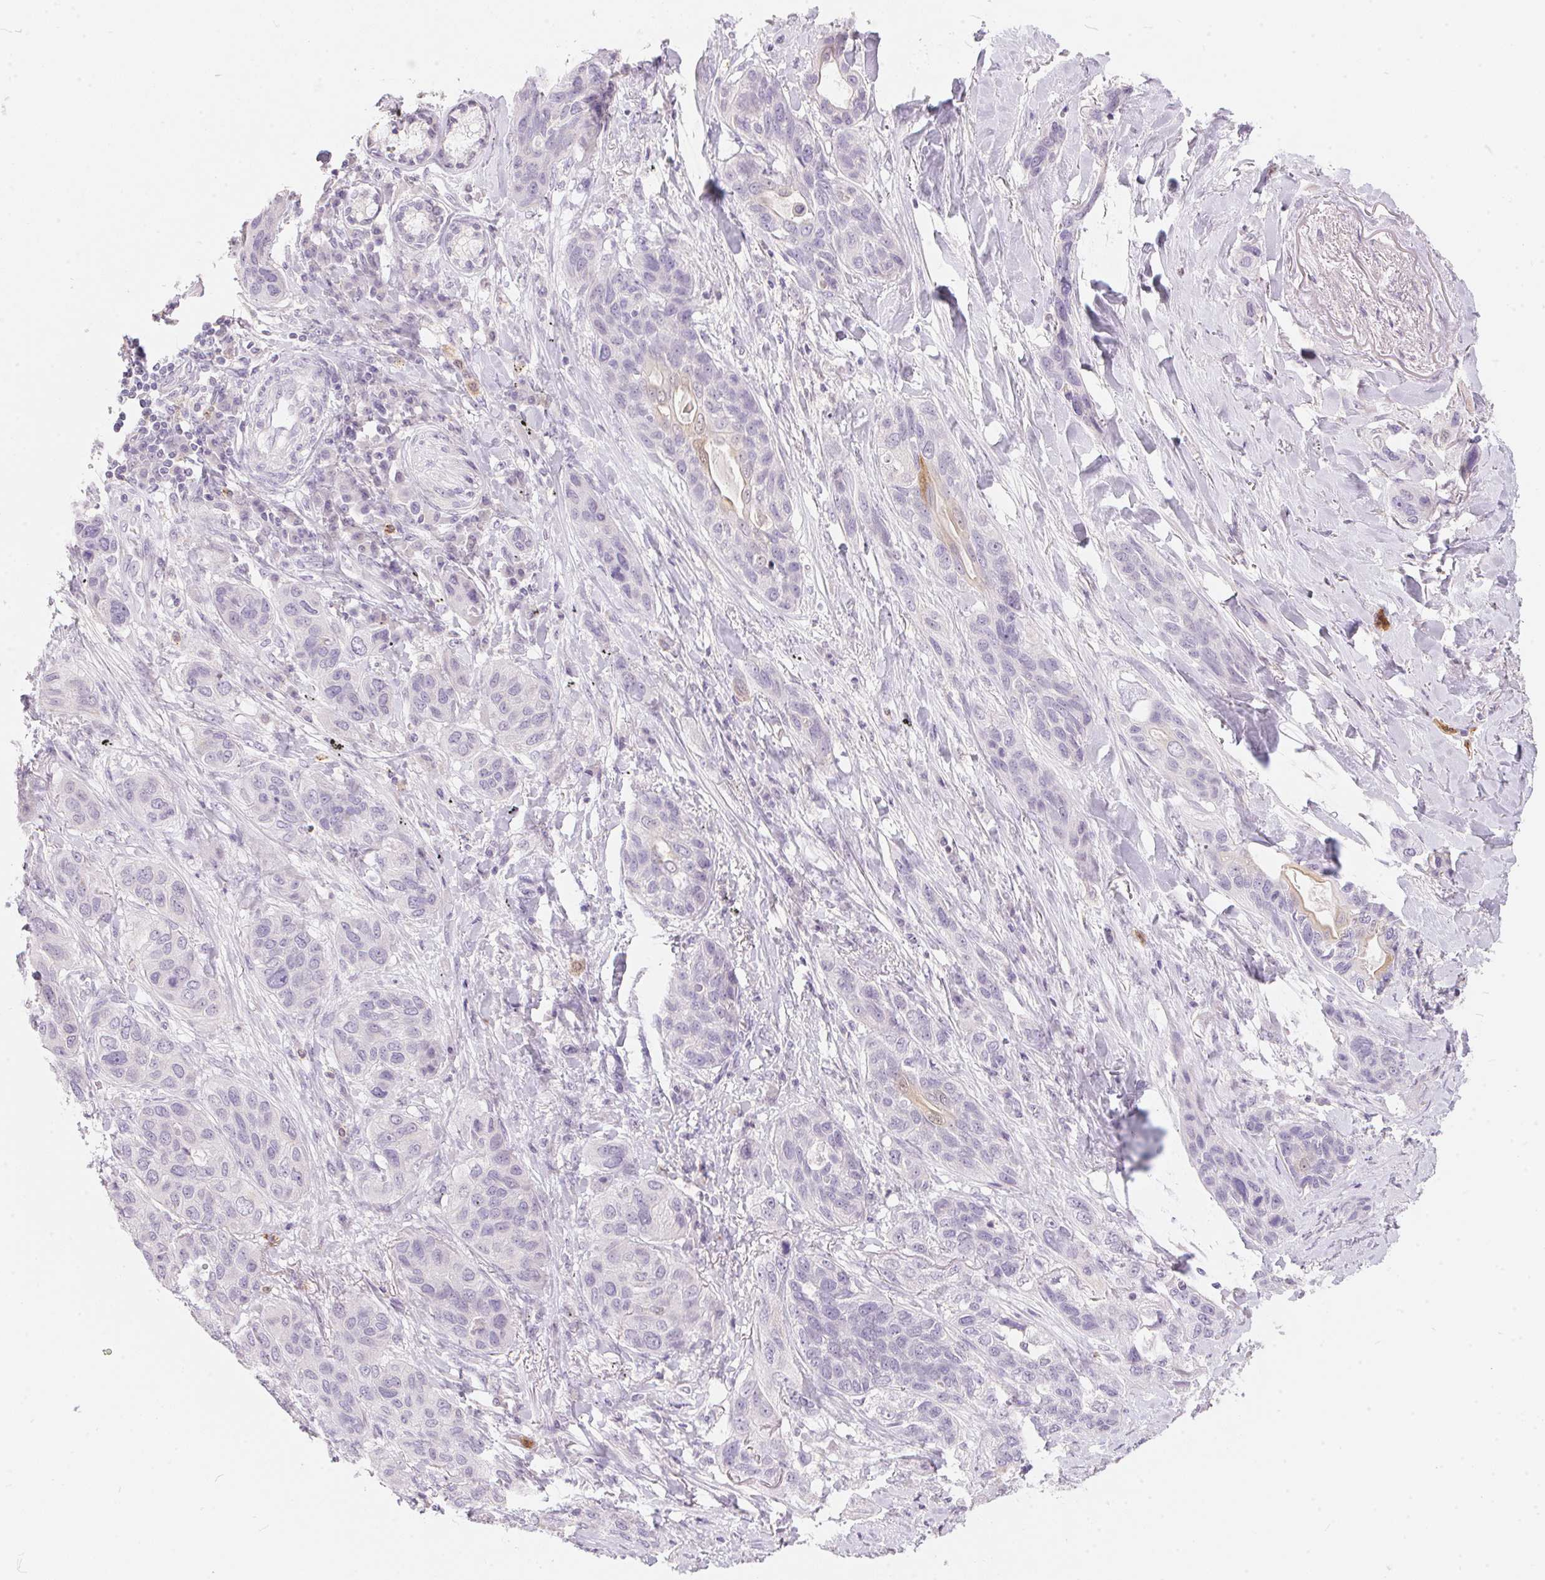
{"staining": {"intensity": "negative", "quantity": "none", "location": "none"}, "tissue": "lung cancer", "cell_type": "Tumor cells", "image_type": "cancer", "snomed": [{"axis": "morphology", "description": "Squamous cell carcinoma, NOS"}, {"axis": "topography", "description": "Lung"}], "caption": "High magnification brightfield microscopy of squamous cell carcinoma (lung) stained with DAB (3,3'-diaminobenzidine) (brown) and counterstained with hematoxylin (blue): tumor cells show no significant positivity.", "gene": "SERPINB1", "patient": {"sex": "female", "age": 70}}